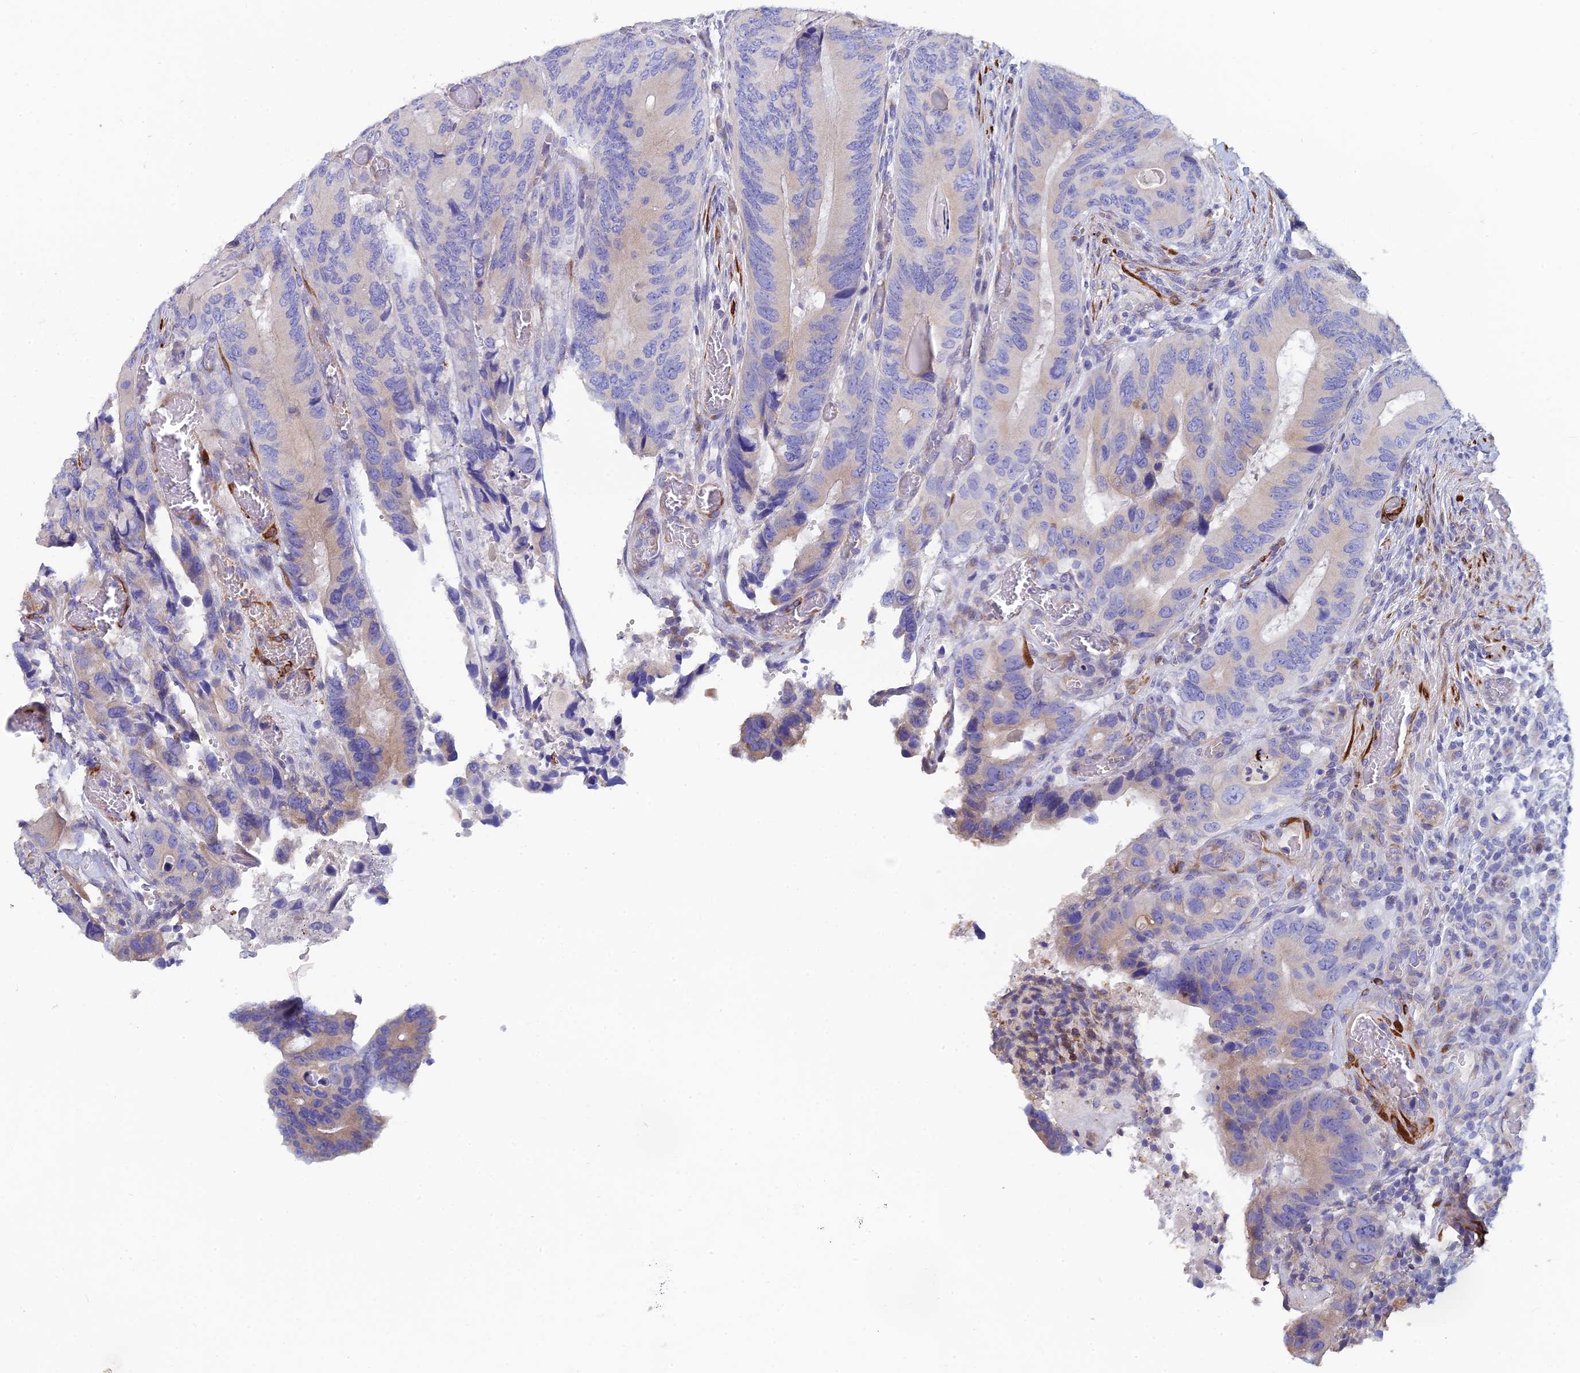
{"staining": {"intensity": "weak", "quantity": "<25%", "location": "cytoplasmic/membranous"}, "tissue": "colorectal cancer", "cell_type": "Tumor cells", "image_type": "cancer", "snomed": [{"axis": "morphology", "description": "Adenocarcinoma, NOS"}, {"axis": "topography", "description": "Colon"}], "caption": "The photomicrograph displays no staining of tumor cells in colorectal cancer.", "gene": "PCDHA8", "patient": {"sex": "male", "age": 84}}